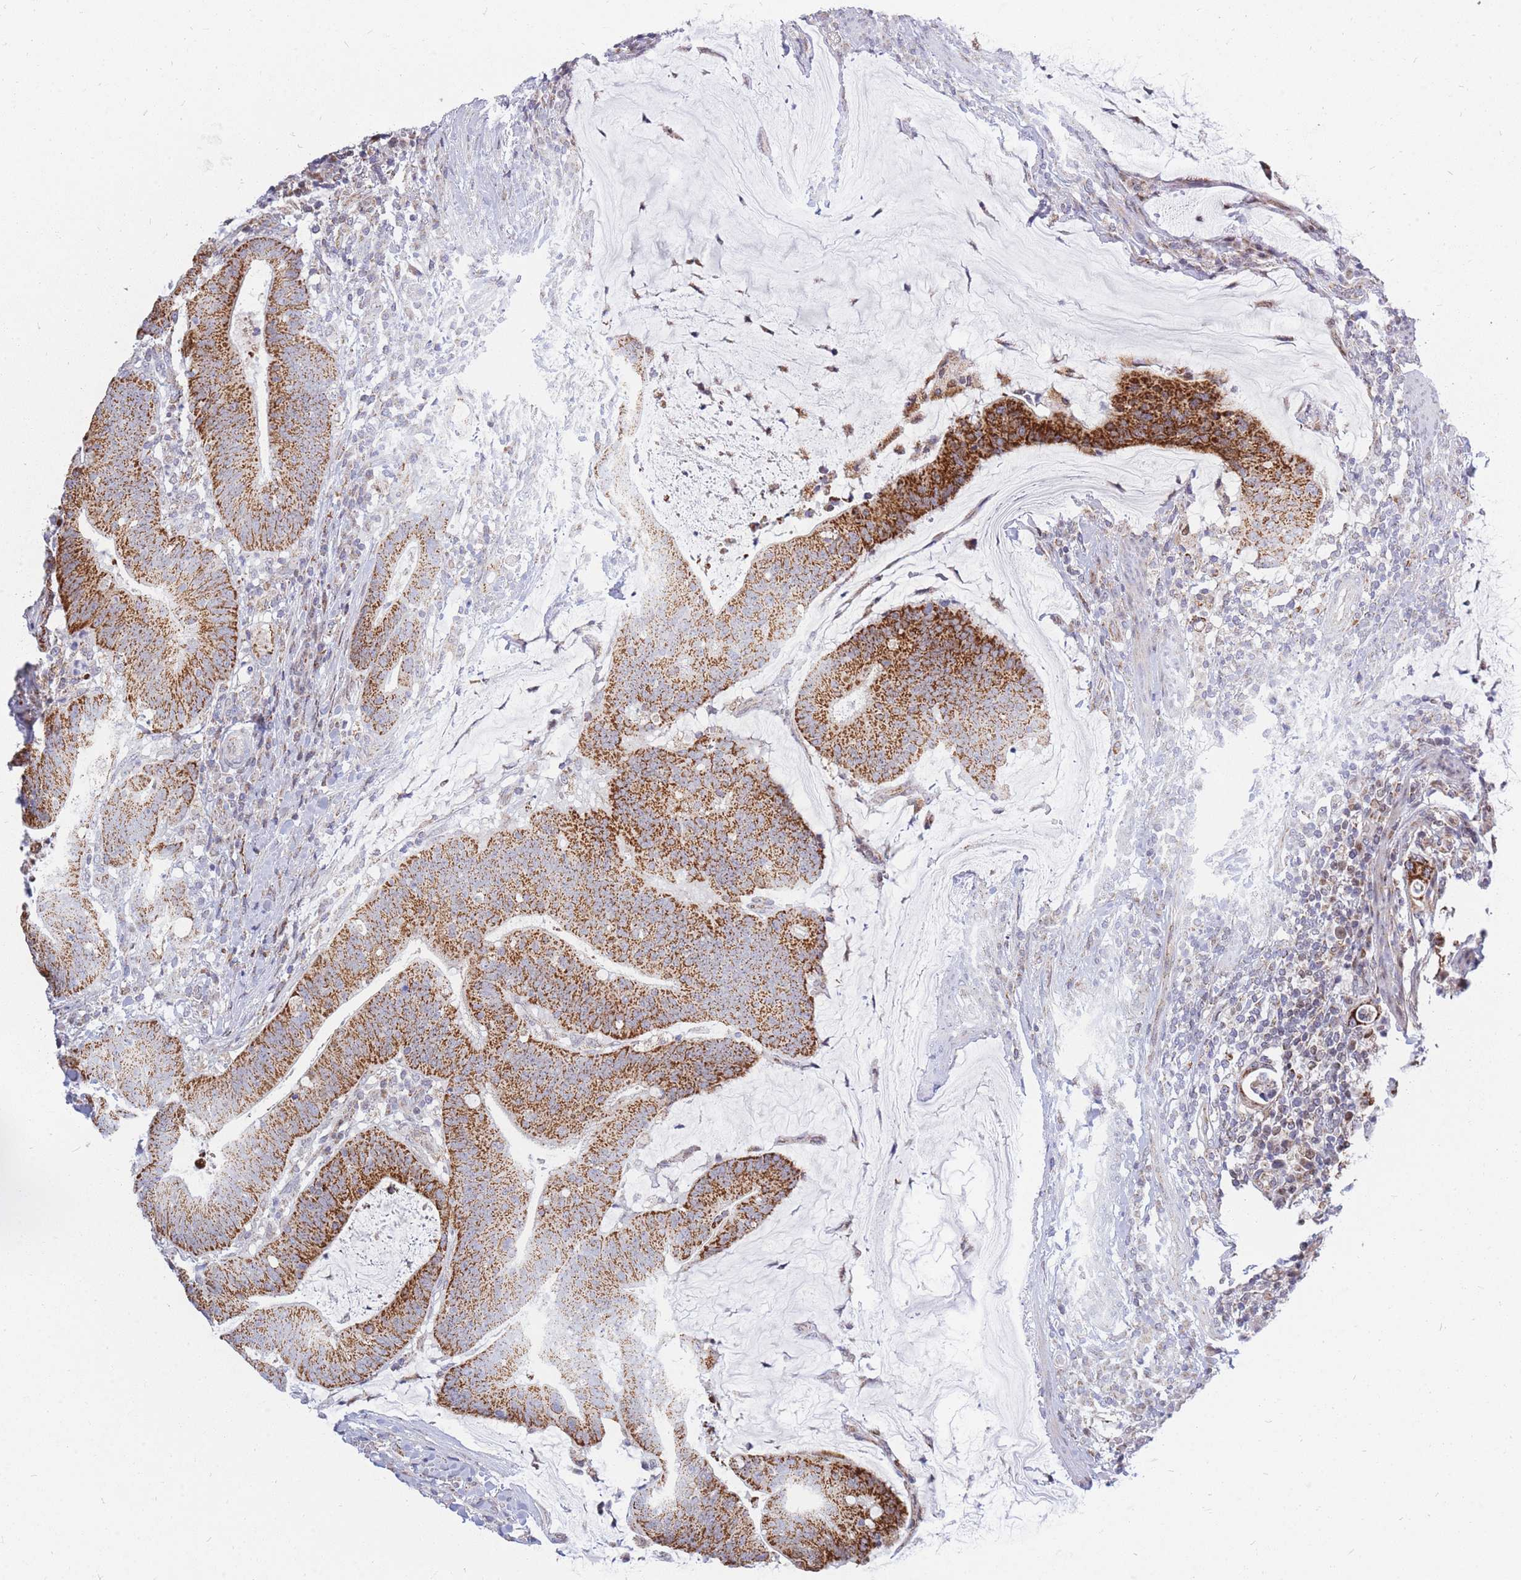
{"staining": {"intensity": "strong", "quantity": ">75%", "location": "cytoplasmic/membranous"}, "tissue": "colorectal cancer", "cell_type": "Tumor cells", "image_type": "cancer", "snomed": [{"axis": "morphology", "description": "Adenocarcinoma, NOS"}, {"axis": "topography", "description": "Colon"}], "caption": "This is an image of immunohistochemistry staining of colorectal adenocarcinoma, which shows strong positivity in the cytoplasmic/membranous of tumor cells.", "gene": "MOB4", "patient": {"sex": "female", "age": 66}}